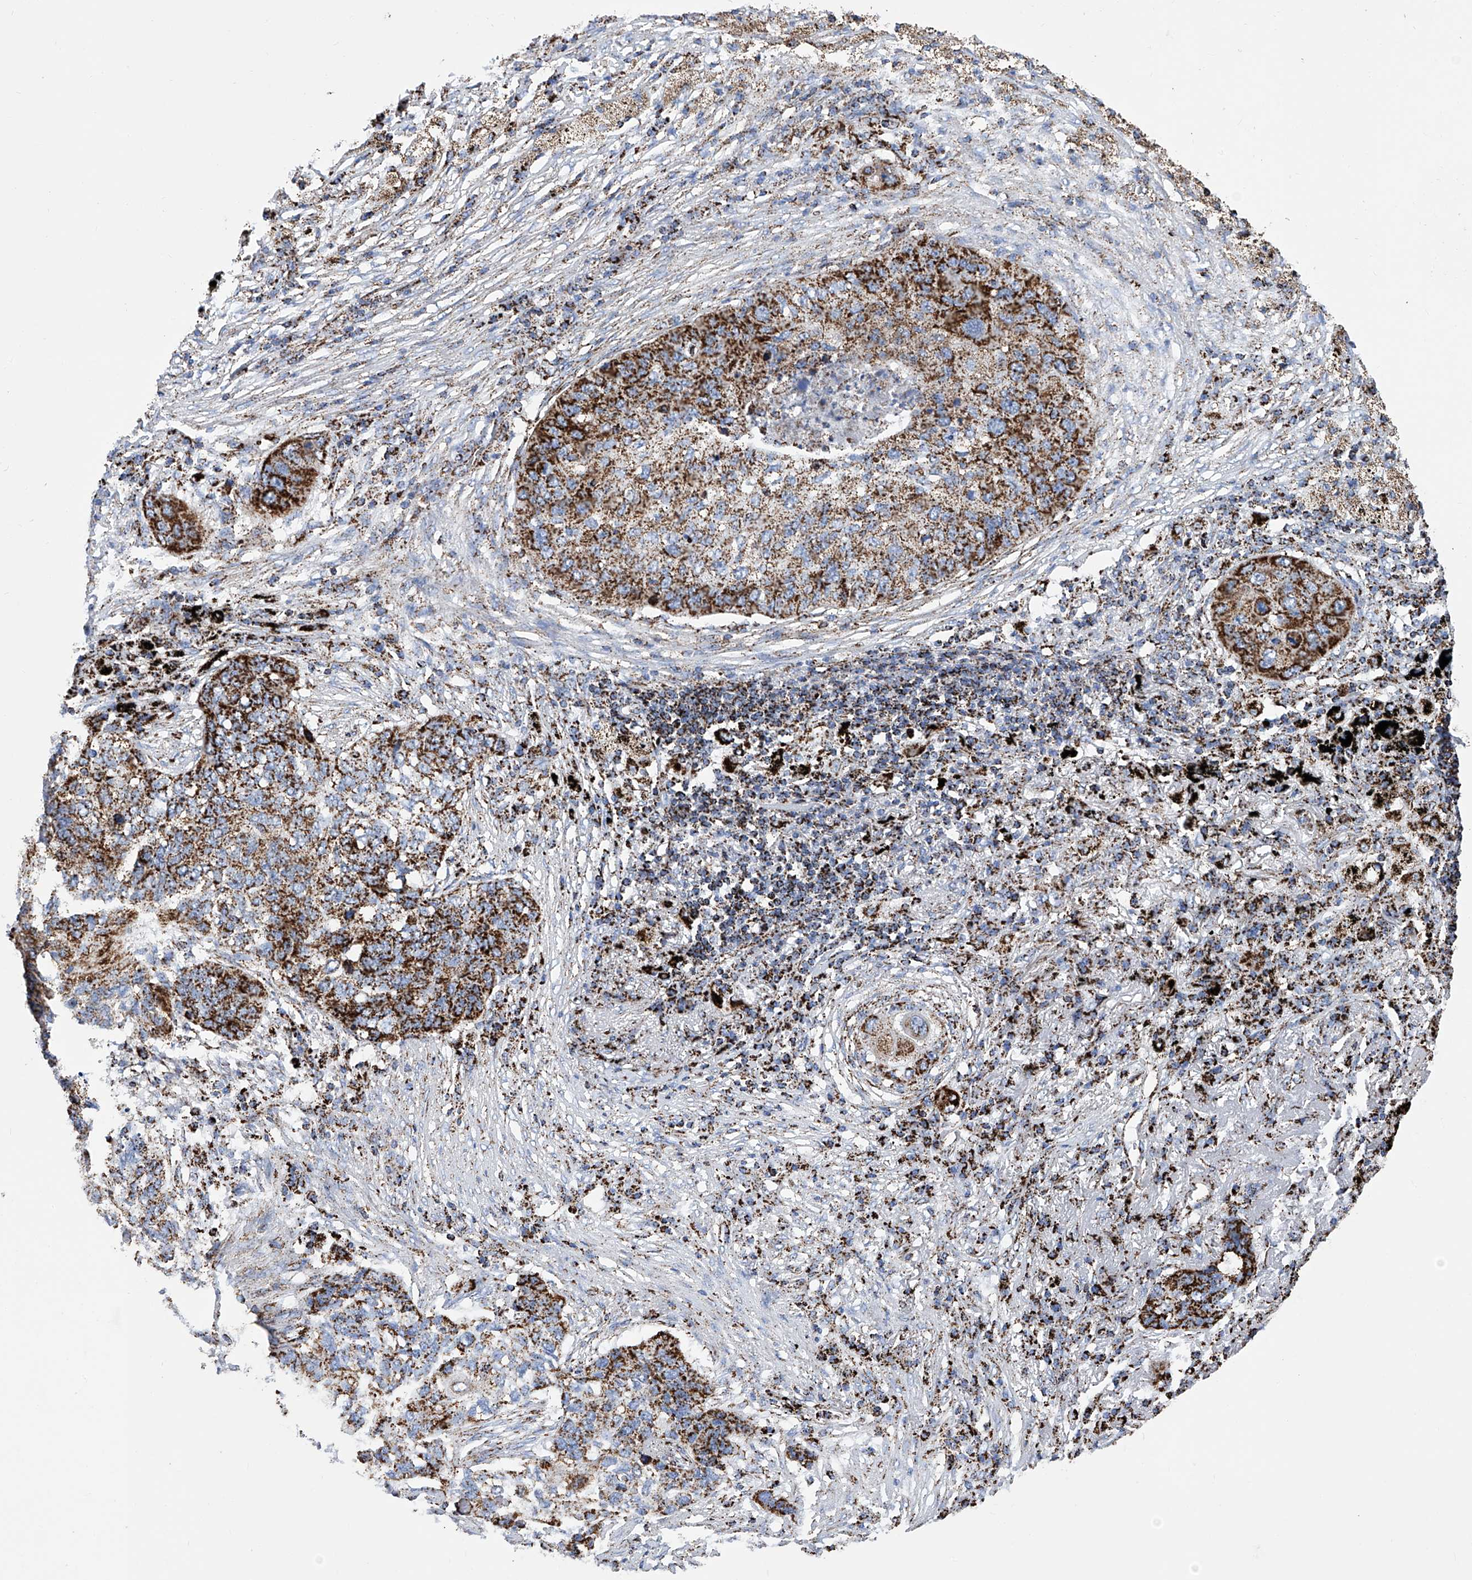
{"staining": {"intensity": "strong", "quantity": ">75%", "location": "cytoplasmic/membranous"}, "tissue": "lung cancer", "cell_type": "Tumor cells", "image_type": "cancer", "snomed": [{"axis": "morphology", "description": "Squamous cell carcinoma, NOS"}, {"axis": "topography", "description": "Lung"}], "caption": "Immunohistochemistry of human lung cancer (squamous cell carcinoma) reveals high levels of strong cytoplasmic/membranous positivity in approximately >75% of tumor cells.", "gene": "ATP5PF", "patient": {"sex": "female", "age": 63}}